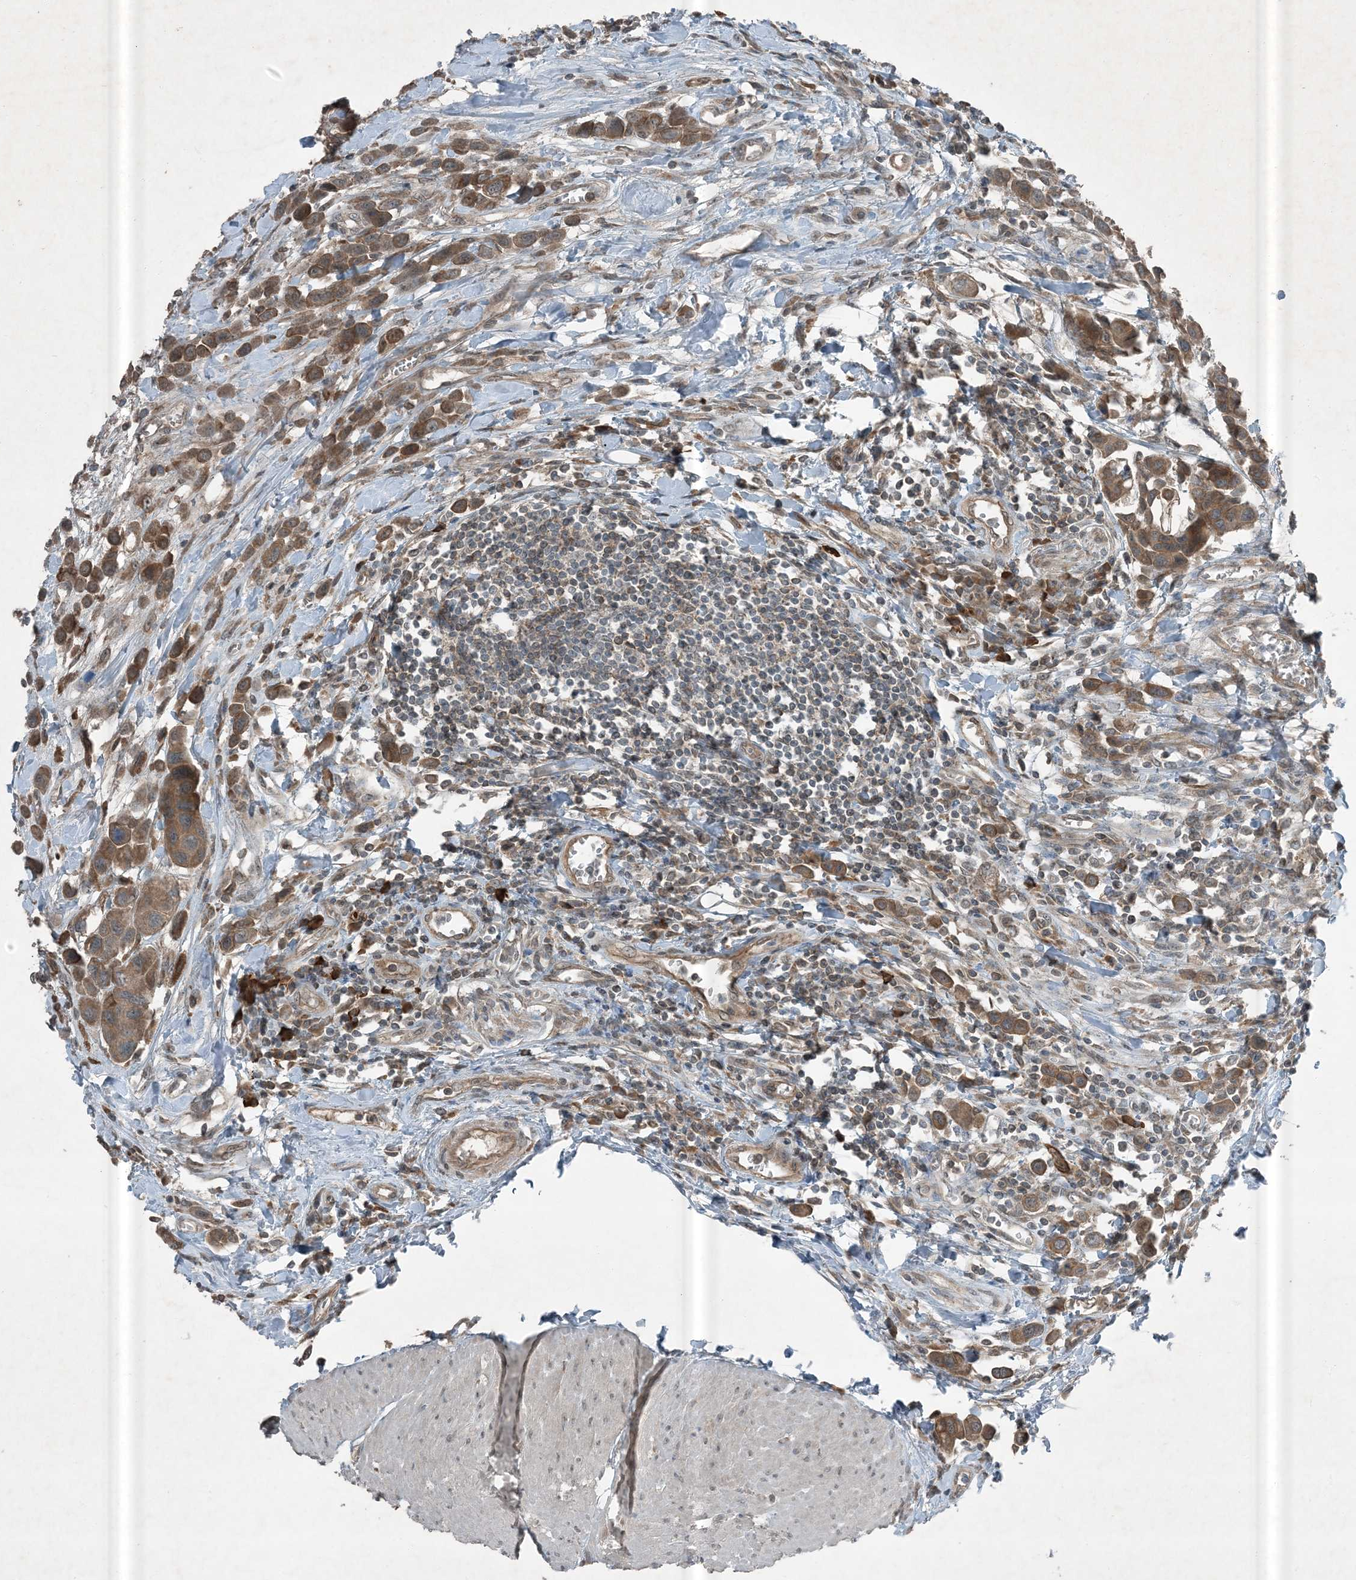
{"staining": {"intensity": "moderate", "quantity": ">75%", "location": "cytoplasmic/membranous"}, "tissue": "urothelial cancer", "cell_type": "Tumor cells", "image_type": "cancer", "snomed": [{"axis": "morphology", "description": "Urothelial carcinoma, High grade"}, {"axis": "topography", "description": "Urinary bladder"}], "caption": "IHC staining of high-grade urothelial carcinoma, which demonstrates medium levels of moderate cytoplasmic/membranous staining in approximately >75% of tumor cells indicating moderate cytoplasmic/membranous protein staining. The staining was performed using DAB (3,3'-diaminobenzidine) (brown) for protein detection and nuclei were counterstained in hematoxylin (blue).", "gene": "MDN1", "patient": {"sex": "male", "age": 50}}